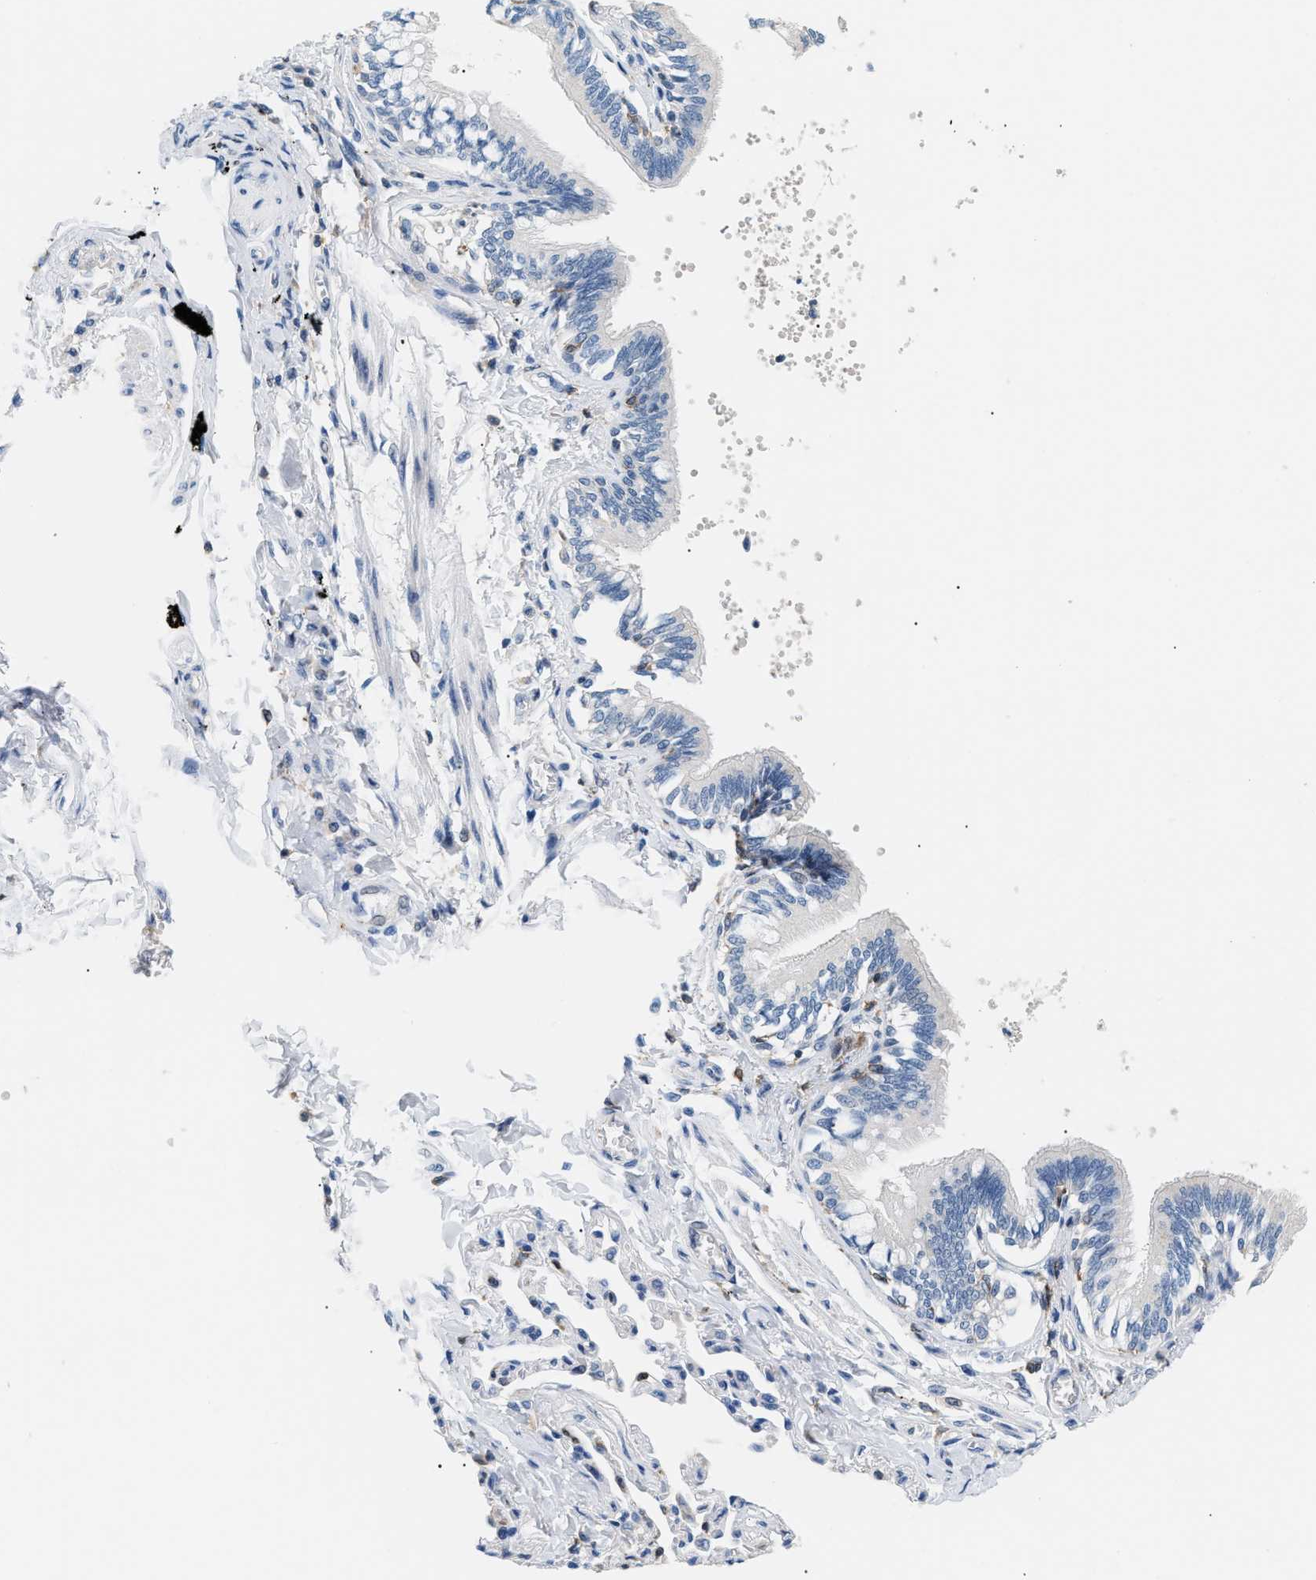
{"staining": {"intensity": "negative", "quantity": "none", "location": "none"}, "tissue": "bronchus", "cell_type": "Respiratory epithelial cells", "image_type": "normal", "snomed": [{"axis": "morphology", "description": "Normal tissue, NOS"}, {"axis": "topography", "description": "Lung"}], "caption": "There is no significant expression in respiratory epithelial cells of bronchus. (DAB IHC with hematoxylin counter stain).", "gene": "INPP5D", "patient": {"sex": "male", "age": 64}}